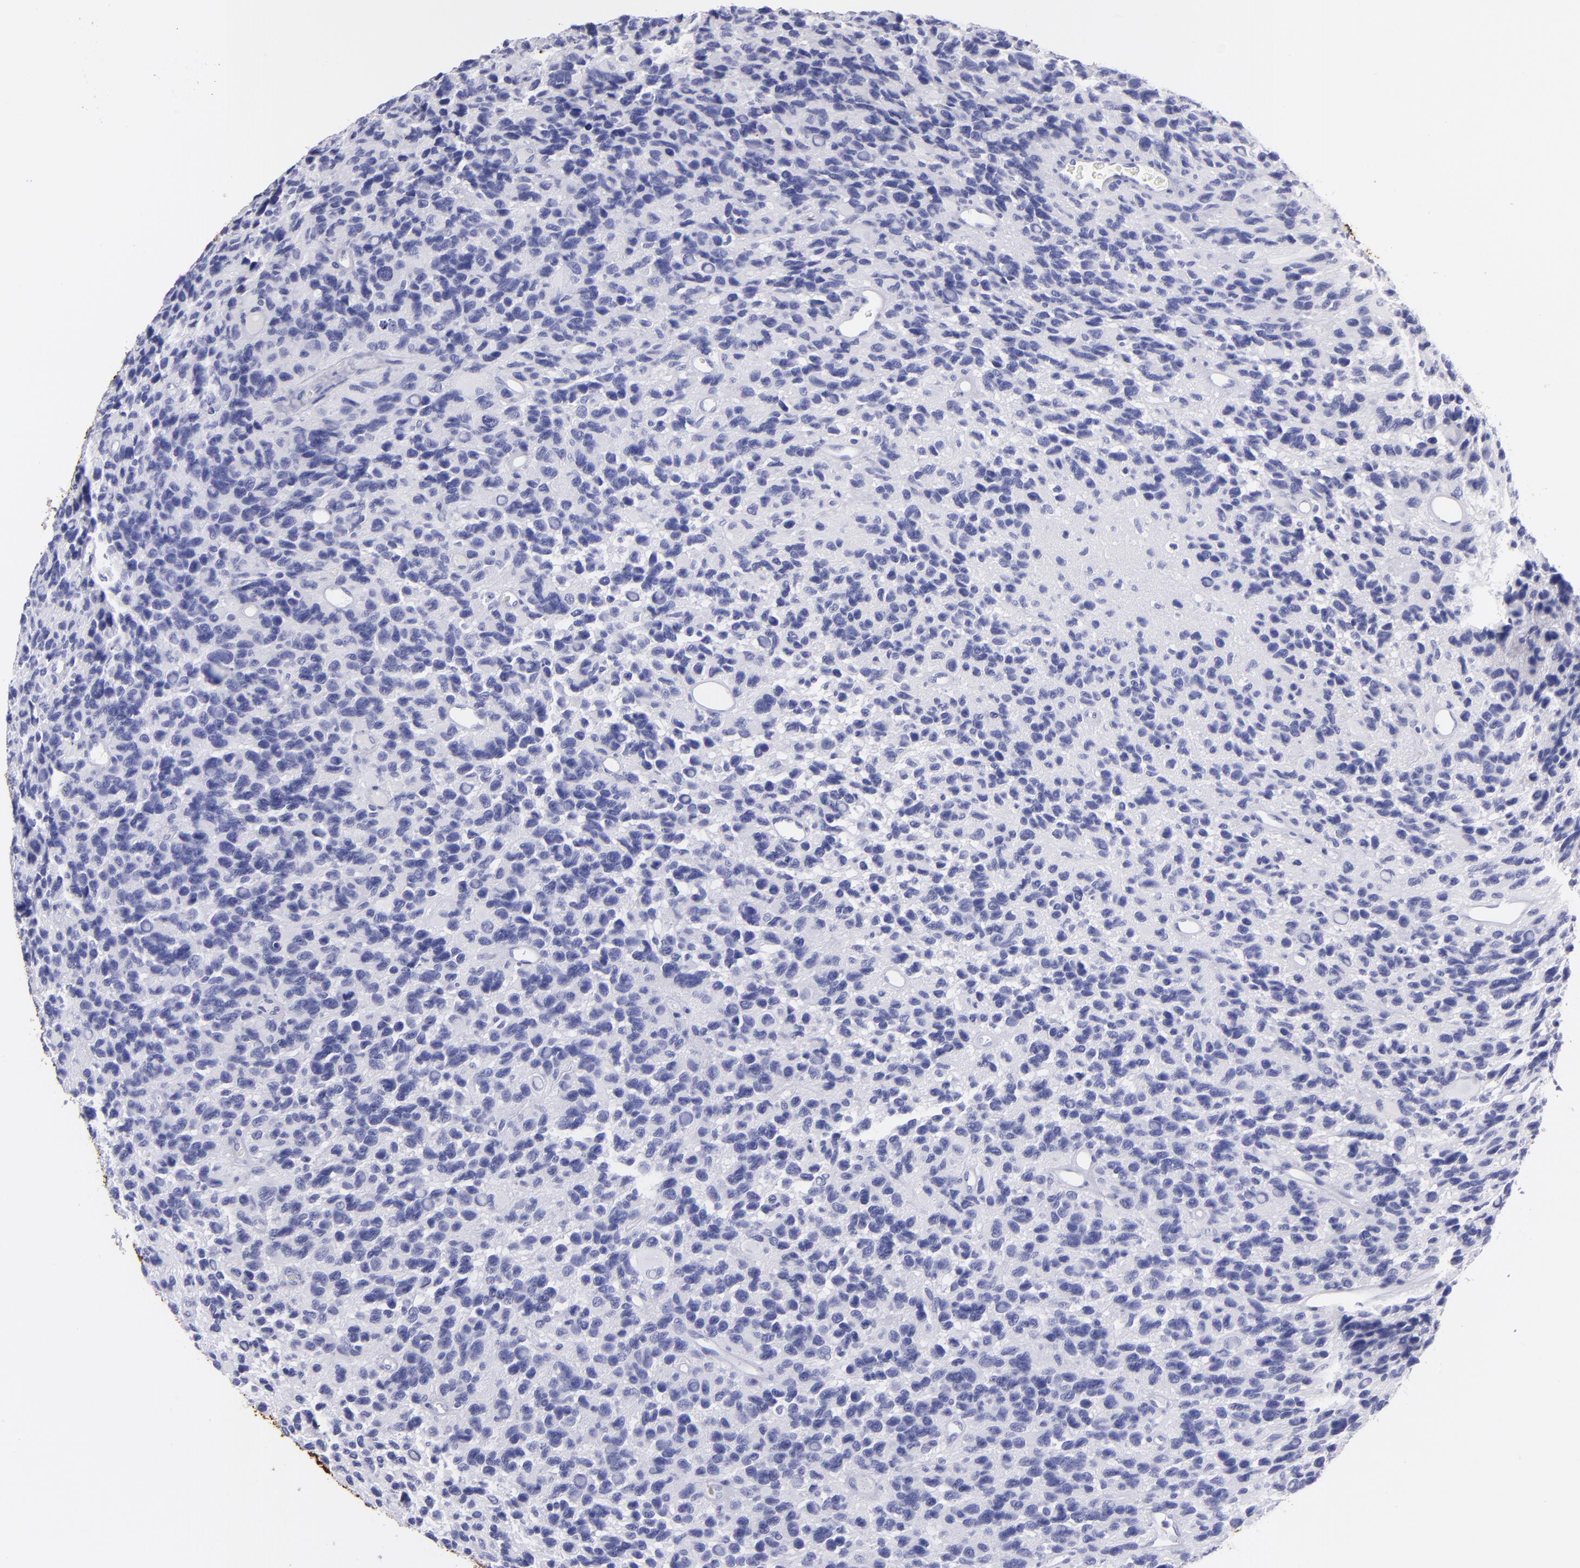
{"staining": {"intensity": "negative", "quantity": "none", "location": "none"}, "tissue": "glioma", "cell_type": "Tumor cells", "image_type": "cancer", "snomed": [{"axis": "morphology", "description": "Glioma, malignant, High grade"}, {"axis": "topography", "description": "Brain"}], "caption": "Tumor cells show no significant protein positivity in malignant glioma (high-grade).", "gene": "CNP", "patient": {"sex": "male", "age": 77}}